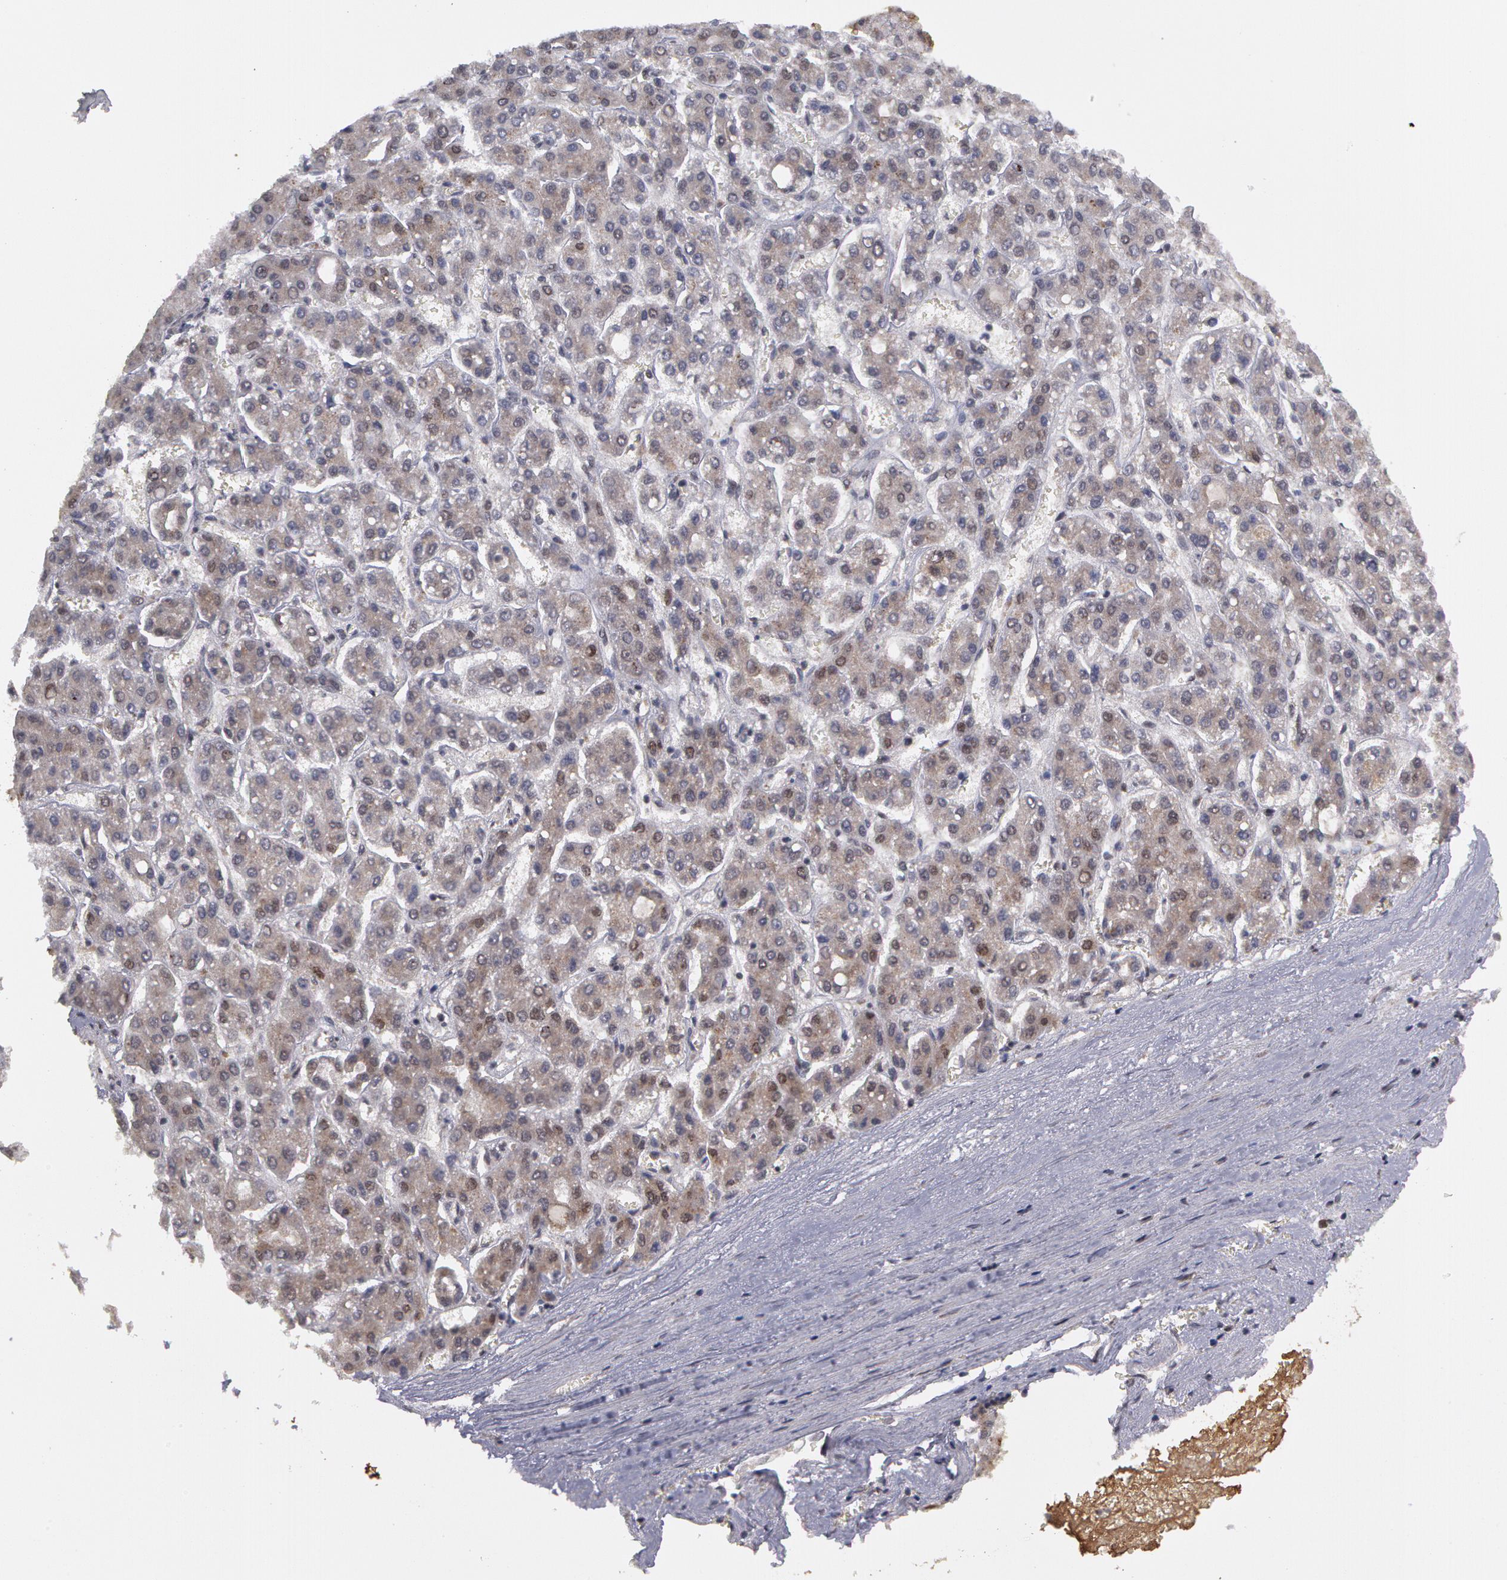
{"staining": {"intensity": "negative", "quantity": "none", "location": "none"}, "tissue": "liver cancer", "cell_type": "Tumor cells", "image_type": "cancer", "snomed": [{"axis": "morphology", "description": "Carcinoma, Hepatocellular, NOS"}, {"axis": "topography", "description": "Liver"}], "caption": "Hepatocellular carcinoma (liver) was stained to show a protein in brown. There is no significant staining in tumor cells. (DAB immunohistochemistry (IHC) visualized using brightfield microscopy, high magnification).", "gene": "STX5", "patient": {"sex": "male", "age": 69}}